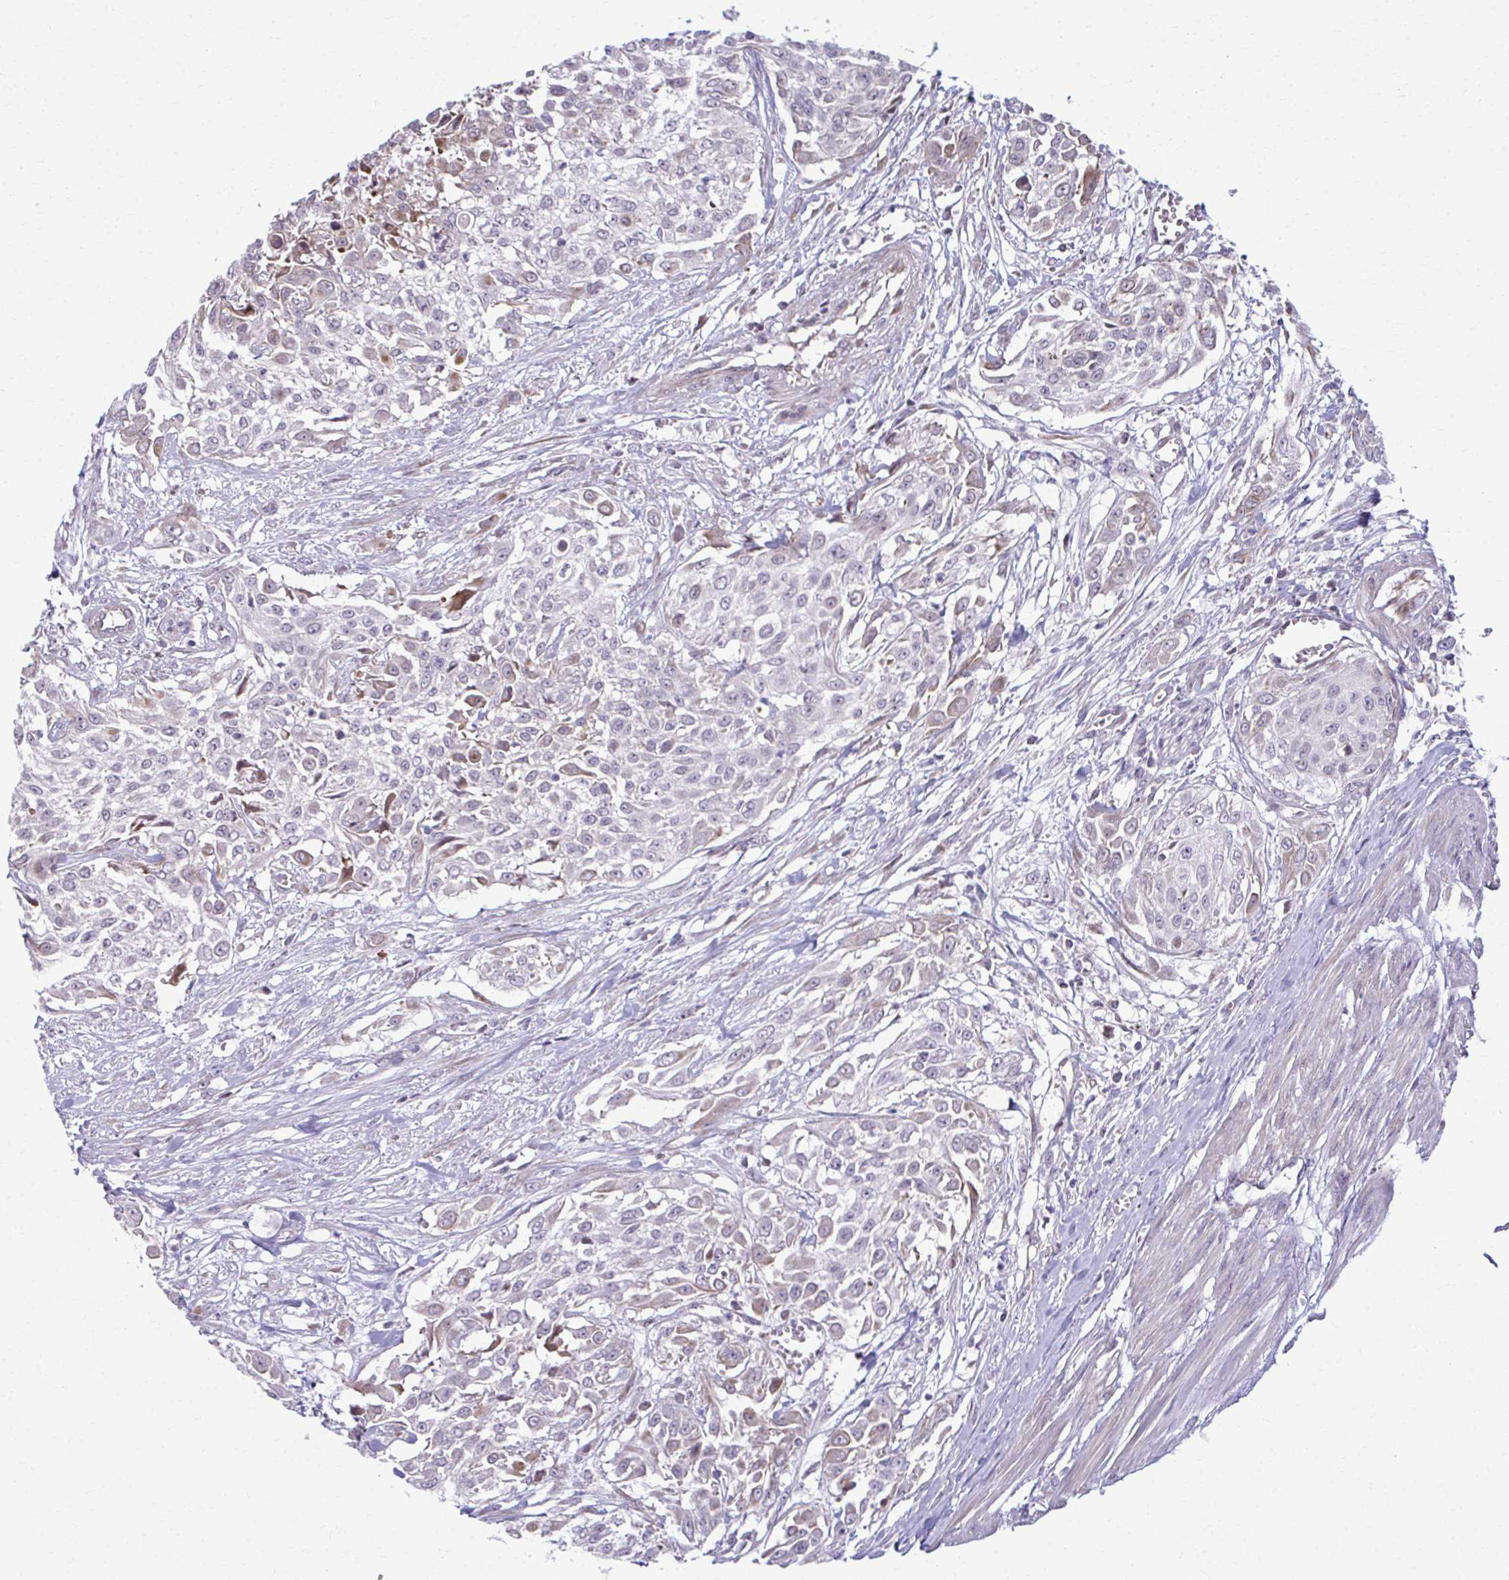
{"staining": {"intensity": "weak", "quantity": "<25%", "location": "cytoplasmic/membranous,nuclear"}, "tissue": "urothelial cancer", "cell_type": "Tumor cells", "image_type": "cancer", "snomed": [{"axis": "morphology", "description": "Urothelial carcinoma, High grade"}, {"axis": "topography", "description": "Urinary bladder"}], "caption": "Urothelial cancer stained for a protein using immunohistochemistry exhibits no expression tumor cells.", "gene": "MAF1", "patient": {"sex": "male", "age": 57}}